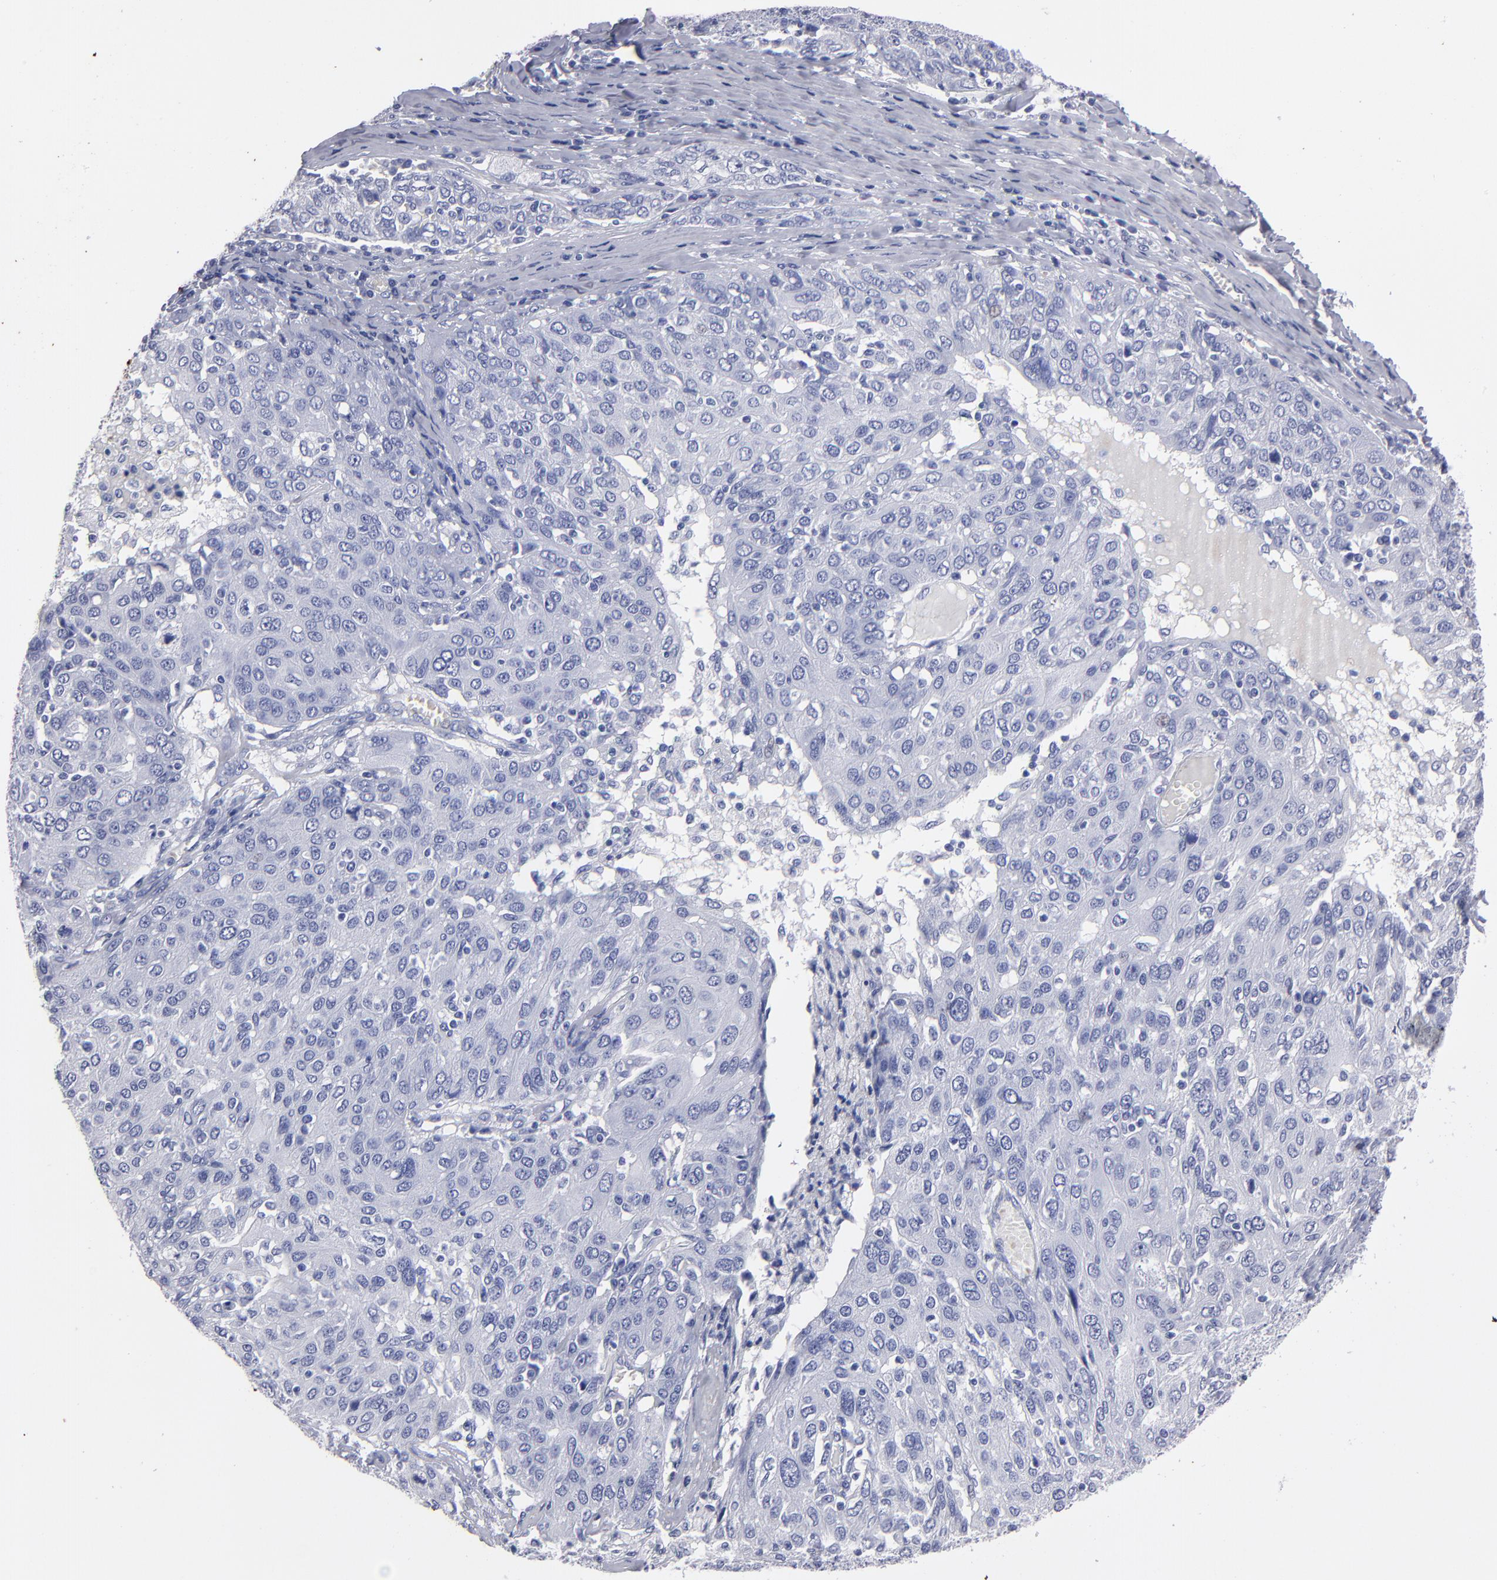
{"staining": {"intensity": "negative", "quantity": "none", "location": "none"}, "tissue": "ovarian cancer", "cell_type": "Tumor cells", "image_type": "cancer", "snomed": [{"axis": "morphology", "description": "Carcinoma, endometroid"}, {"axis": "topography", "description": "Ovary"}], "caption": "Photomicrograph shows no significant protein expression in tumor cells of ovarian cancer. Nuclei are stained in blue.", "gene": "FABP4", "patient": {"sex": "female", "age": 50}}